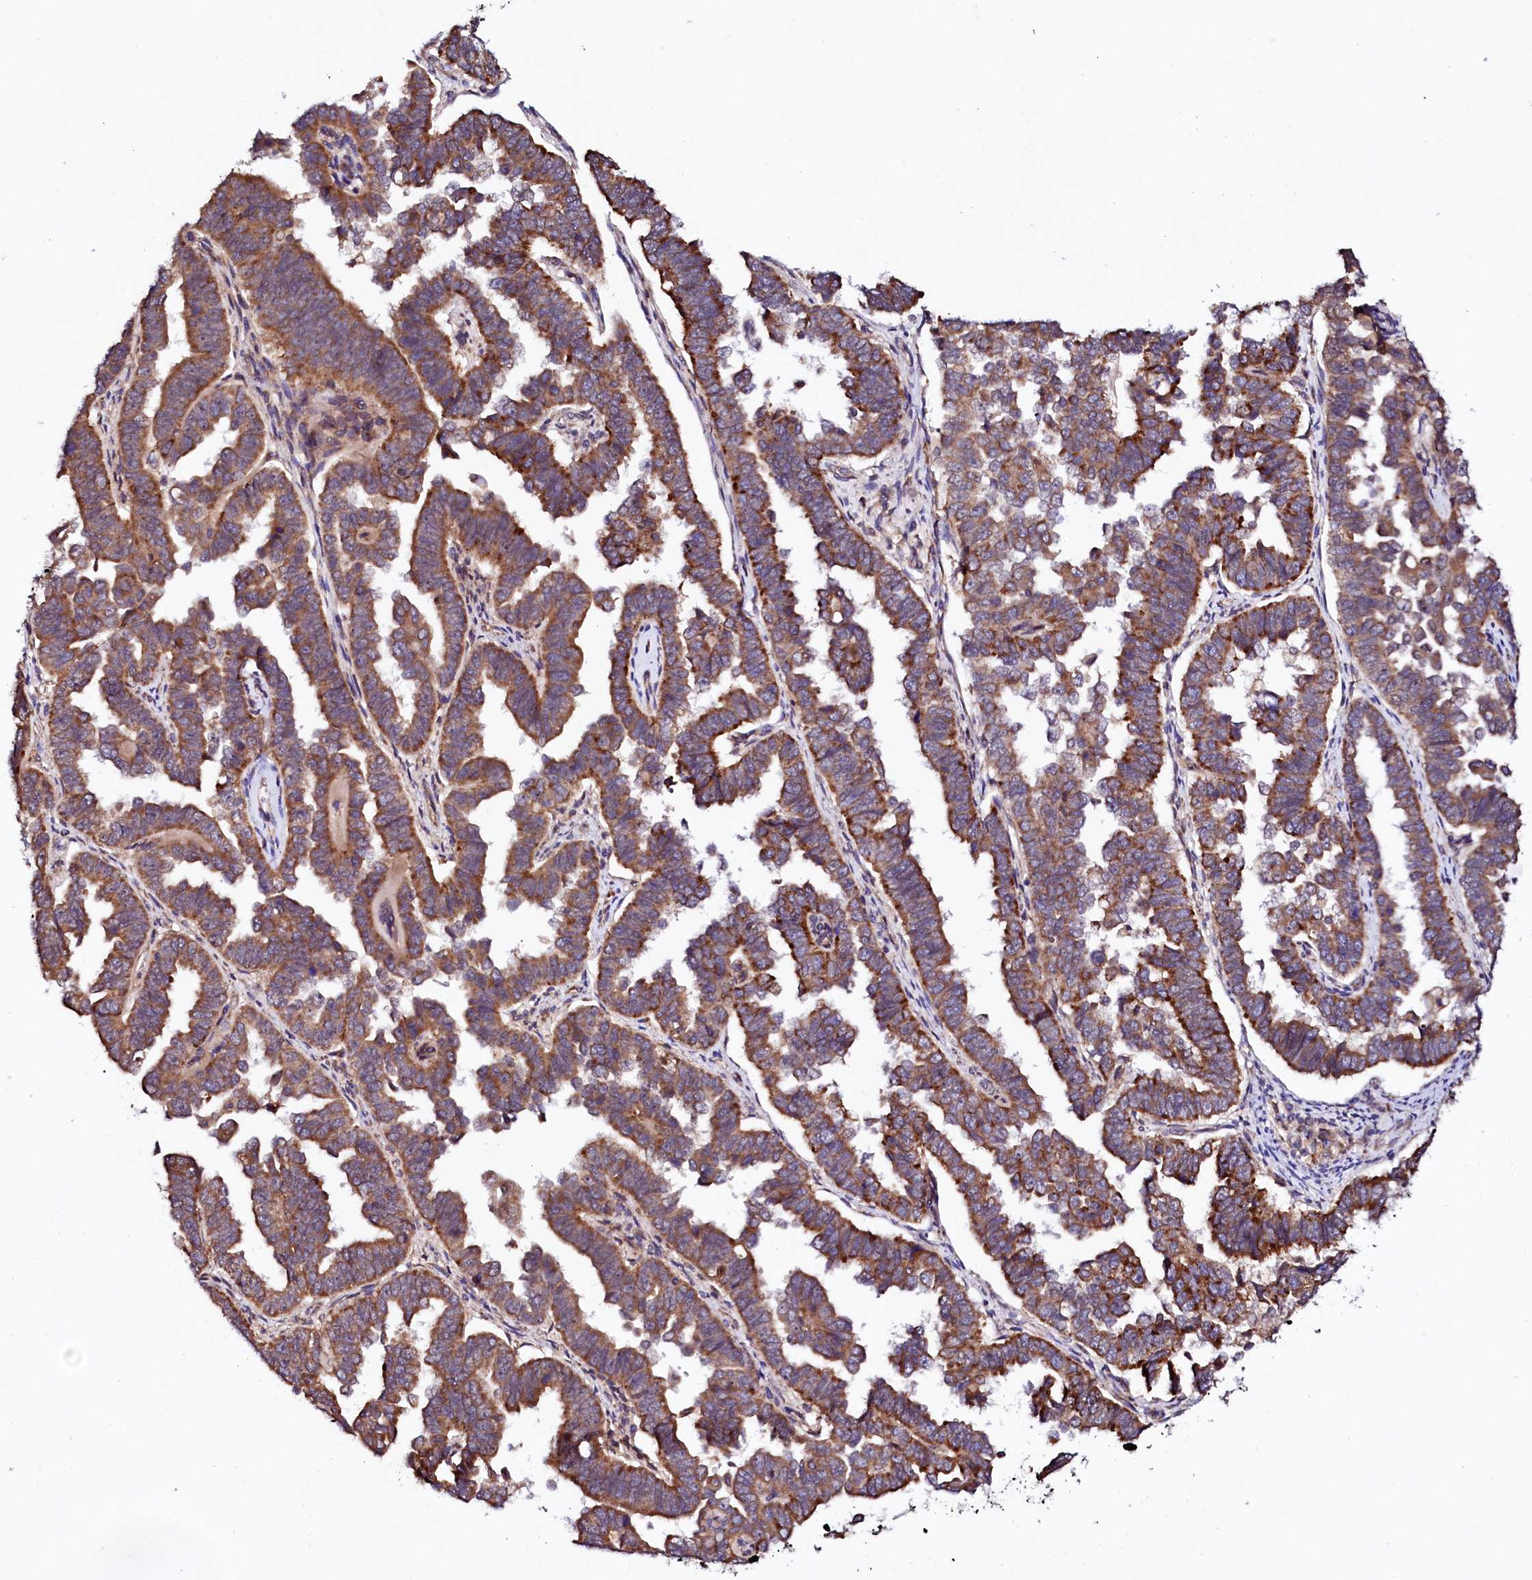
{"staining": {"intensity": "moderate", "quantity": ">75%", "location": "cytoplasmic/membranous"}, "tissue": "endometrial cancer", "cell_type": "Tumor cells", "image_type": "cancer", "snomed": [{"axis": "morphology", "description": "Adenocarcinoma, NOS"}, {"axis": "topography", "description": "Endometrium"}], "caption": "High-magnification brightfield microscopy of adenocarcinoma (endometrial) stained with DAB (3,3'-diaminobenzidine) (brown) and counterstained with hematoxylin (blue). tumor cells exhibit moderate cytoplasmic/membranous positivity is identified in about>75% of cells.", "gene": "UBE3C", "patient": {"sex": "female", "age": 75}}